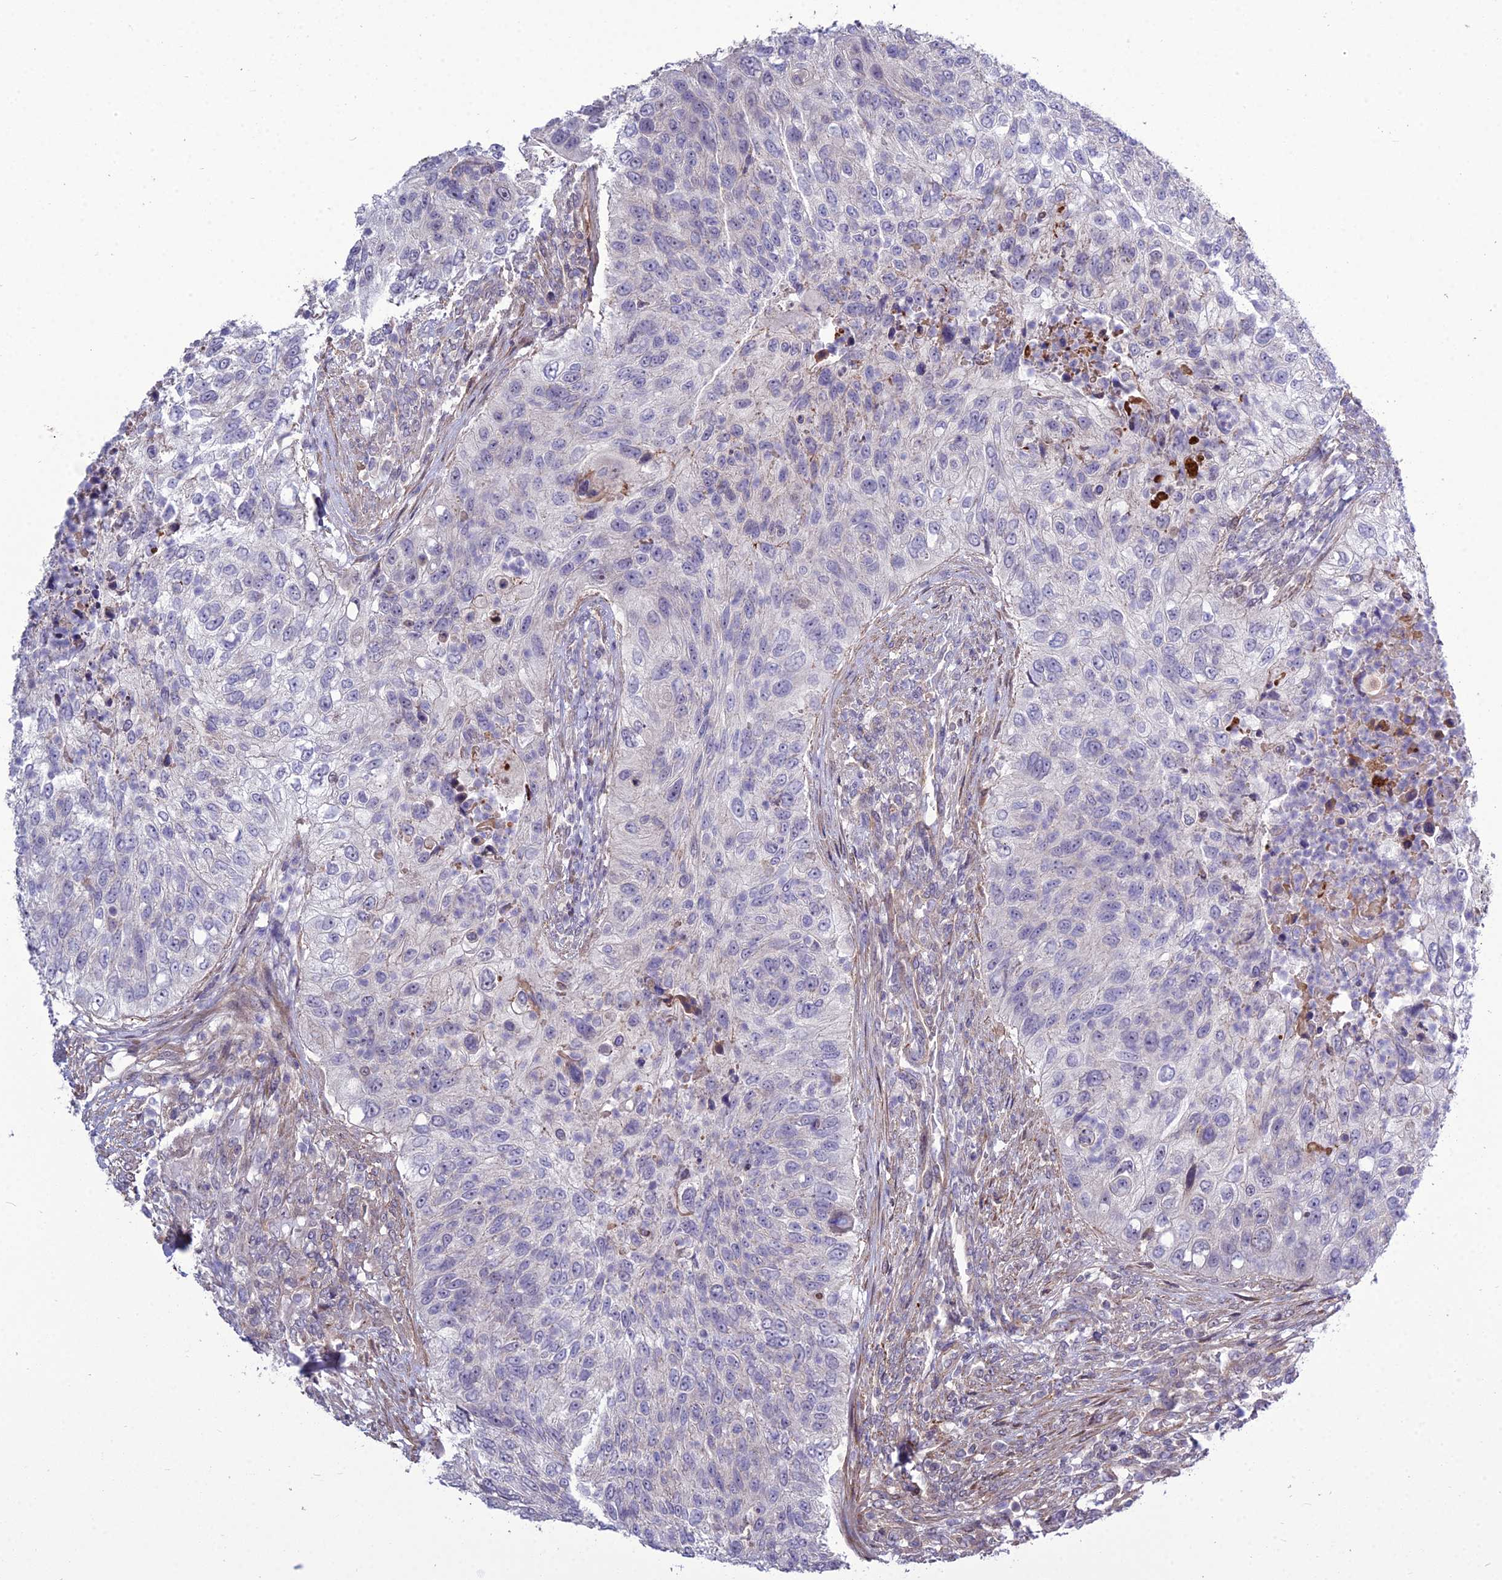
{"staining": {"intensity": "negative", "quantity": "none", "location": "none"}, "tissue": "urothelial cancer", "cell_type": "Tumor cells", "image_type": "cancer", "snomed": [{"axis": "morphology", "description": "Urothelial carcinoma, High grade"}, {"axis": "topography", "description": "Urinary bladder"}], "caption": "Immunohistochemical staining of human urothelial carcinoma (high-grade) demonstrates no significant expression in tumor cells. The staining is performed using DAB brown chromogen with nuclei counter-stained in using hematoxylin.", "gene": "TSPYL2", "patient": {"sex": "female", "age": 60}}